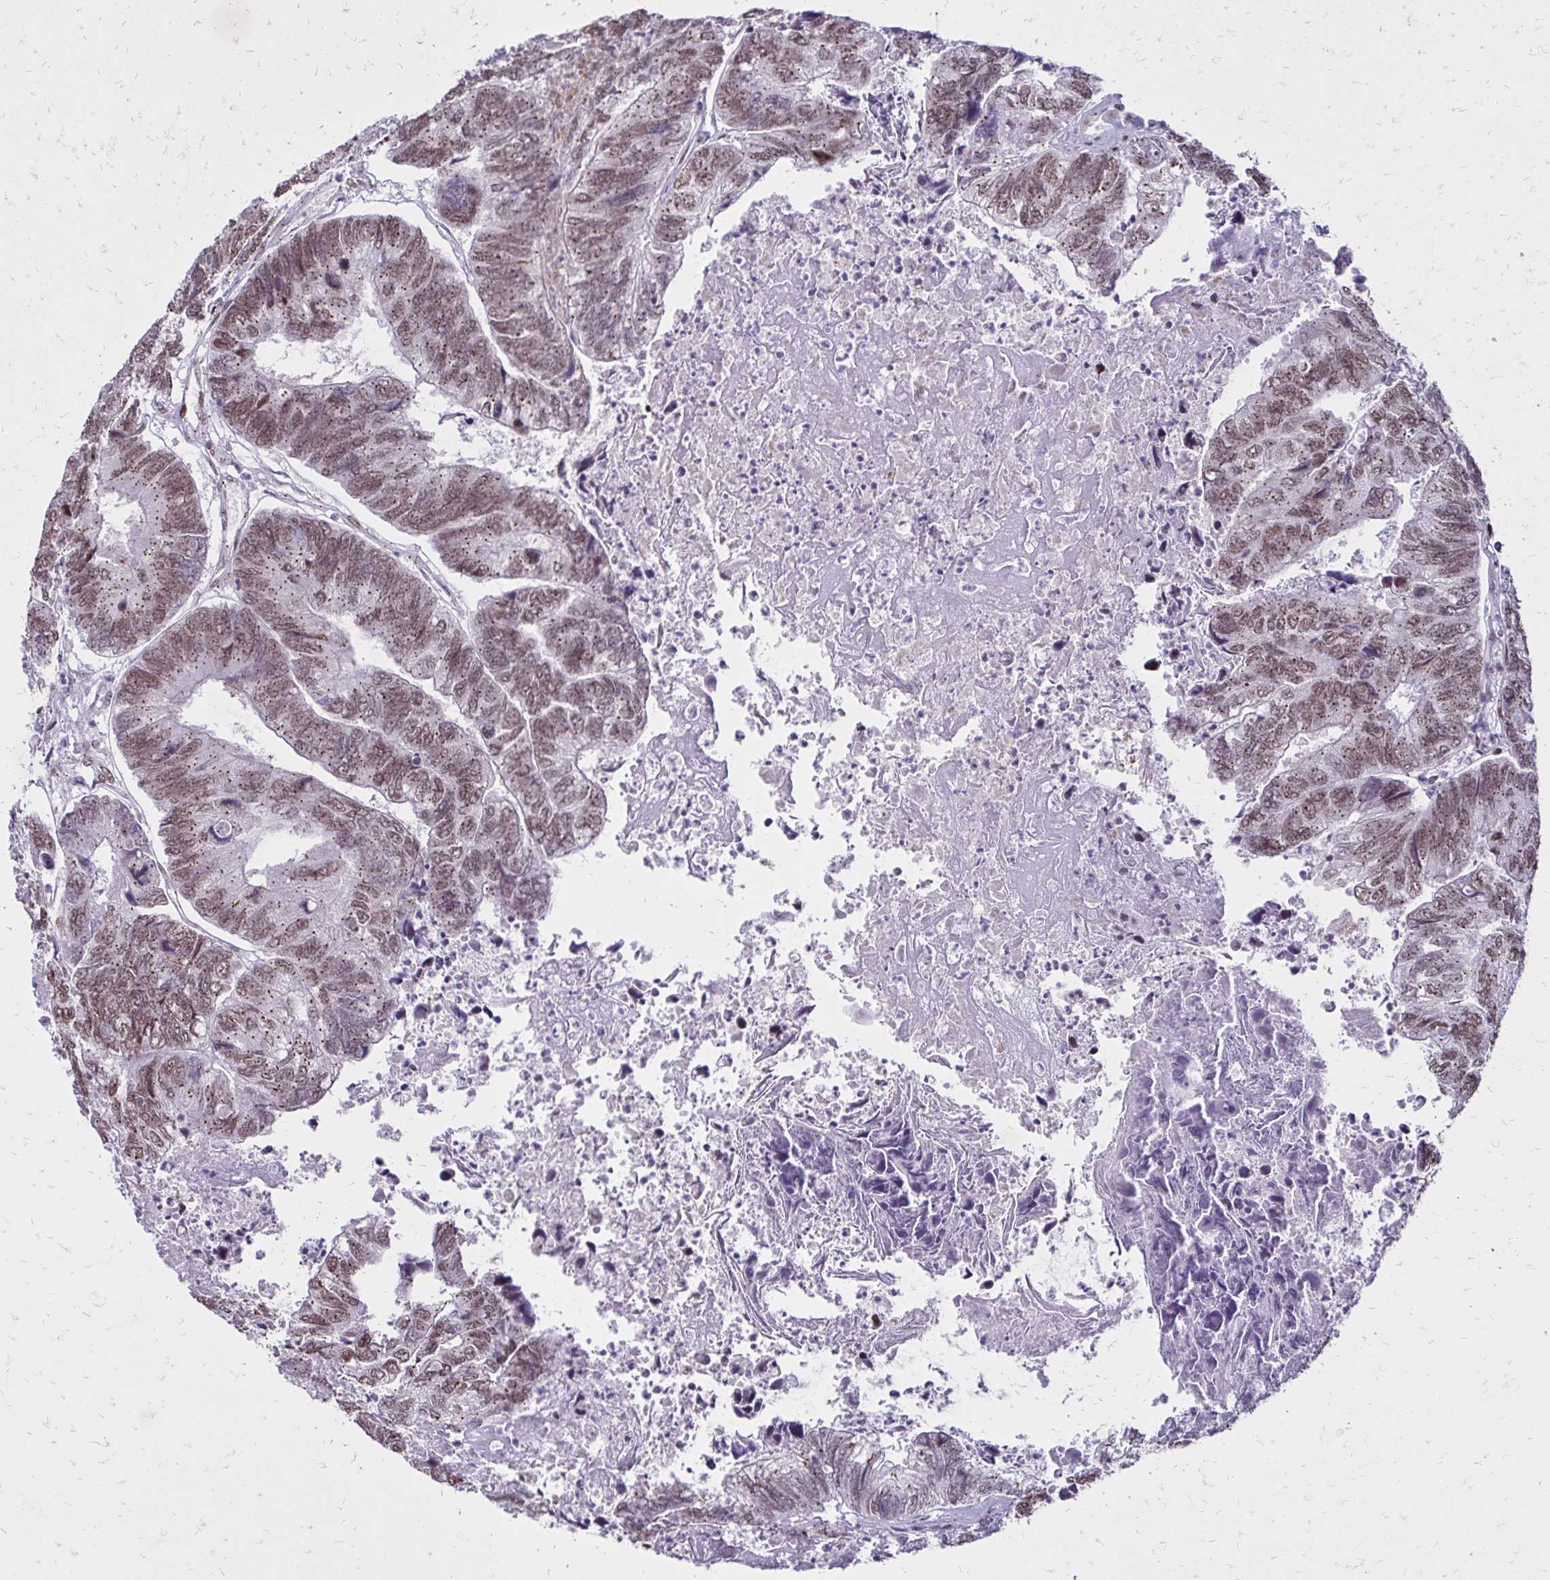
{"staining": {"intensity": "moderate", "quantity": ">75%", "location": "cytoplasmic/membranous,nuclear"}, "tissue": "colorectal cancer", "cell_type": "Tumor cells", "image_type": "cancer", "snomed": [{"axis": "morphology", "description": "Adenocarcinoma, NOS"}, {"axis": "topography", "description": "Colon"}], "caption": "The immunohistochemical stain shows moderate cytoplasmic/membranous and nuclear positivity in tumor cells of adenocarcinoma (colorectal) tissue. The staining was performed using DAB (3,3'-diaminobenzidine) to visualize the protein expression in brown, while the nuclei were stained in blue with hematoxylin (Magnification: 20x).", "gene": "TOB1", "patient": {"sex": "female", "age": 67}}